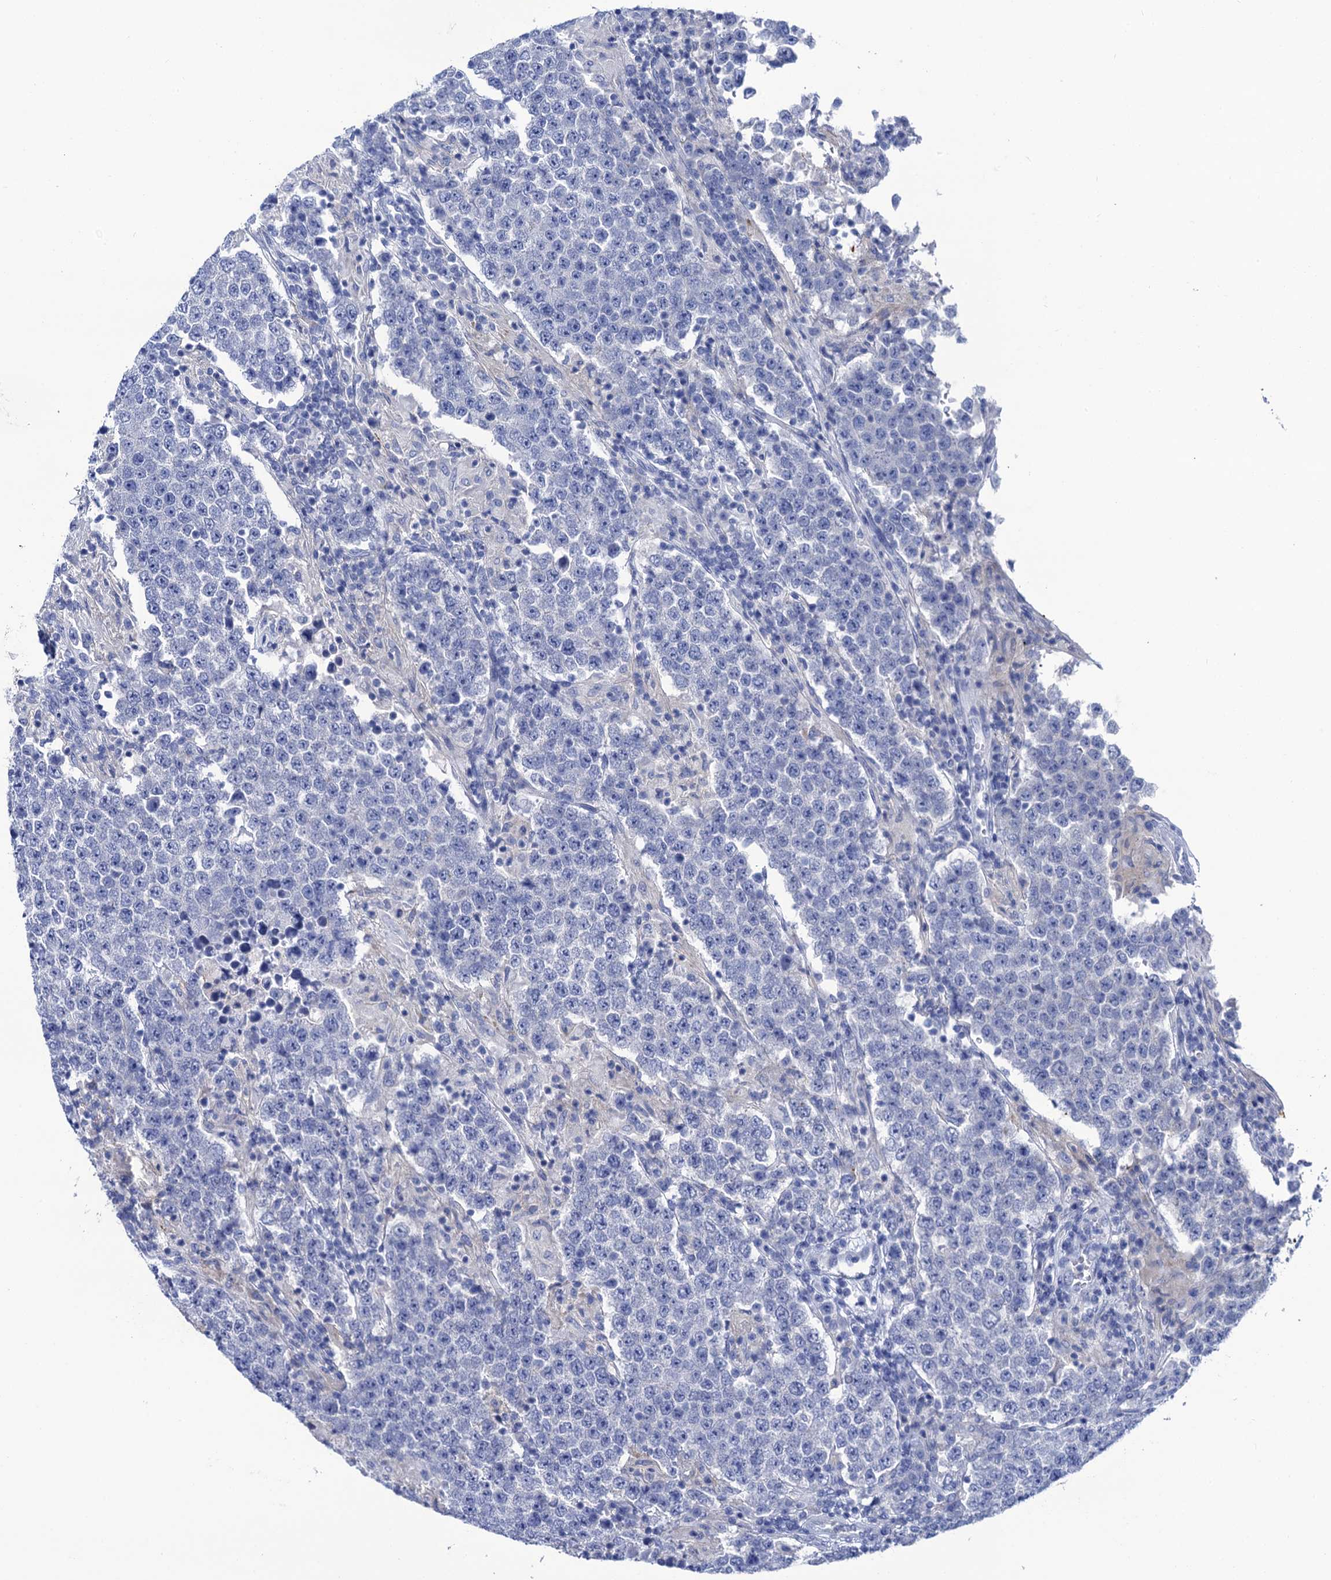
{"staining": {"intensity": "negative", "quantity": "none", "location": "none"}, "tissue": "testis cancer", "cell_type": "Tumor cells", "image_type": "cancer", "snomed": [{"axis": "morphology", "description": "Normal tissue, NOS"}, {"axis": "morphology", "description": "Urothelial carcinoma, High grade"}, {"axis": "morphology", "description": "Seminoma, NOS"}, {"axis": "morphology", "description": "Carcinoma, Embryonal, NOS"}, {"axis": "topography", "description": "Urinary bladder"}, {"axis": "topography", "description": "Testis"}], "caption": "A micrograph of testis embryonal carcinoma stained for a protein shows no brown staining in tumor cells.", "gene": "RAB3IP", "patient": {"sex": "male", "age": 41}}